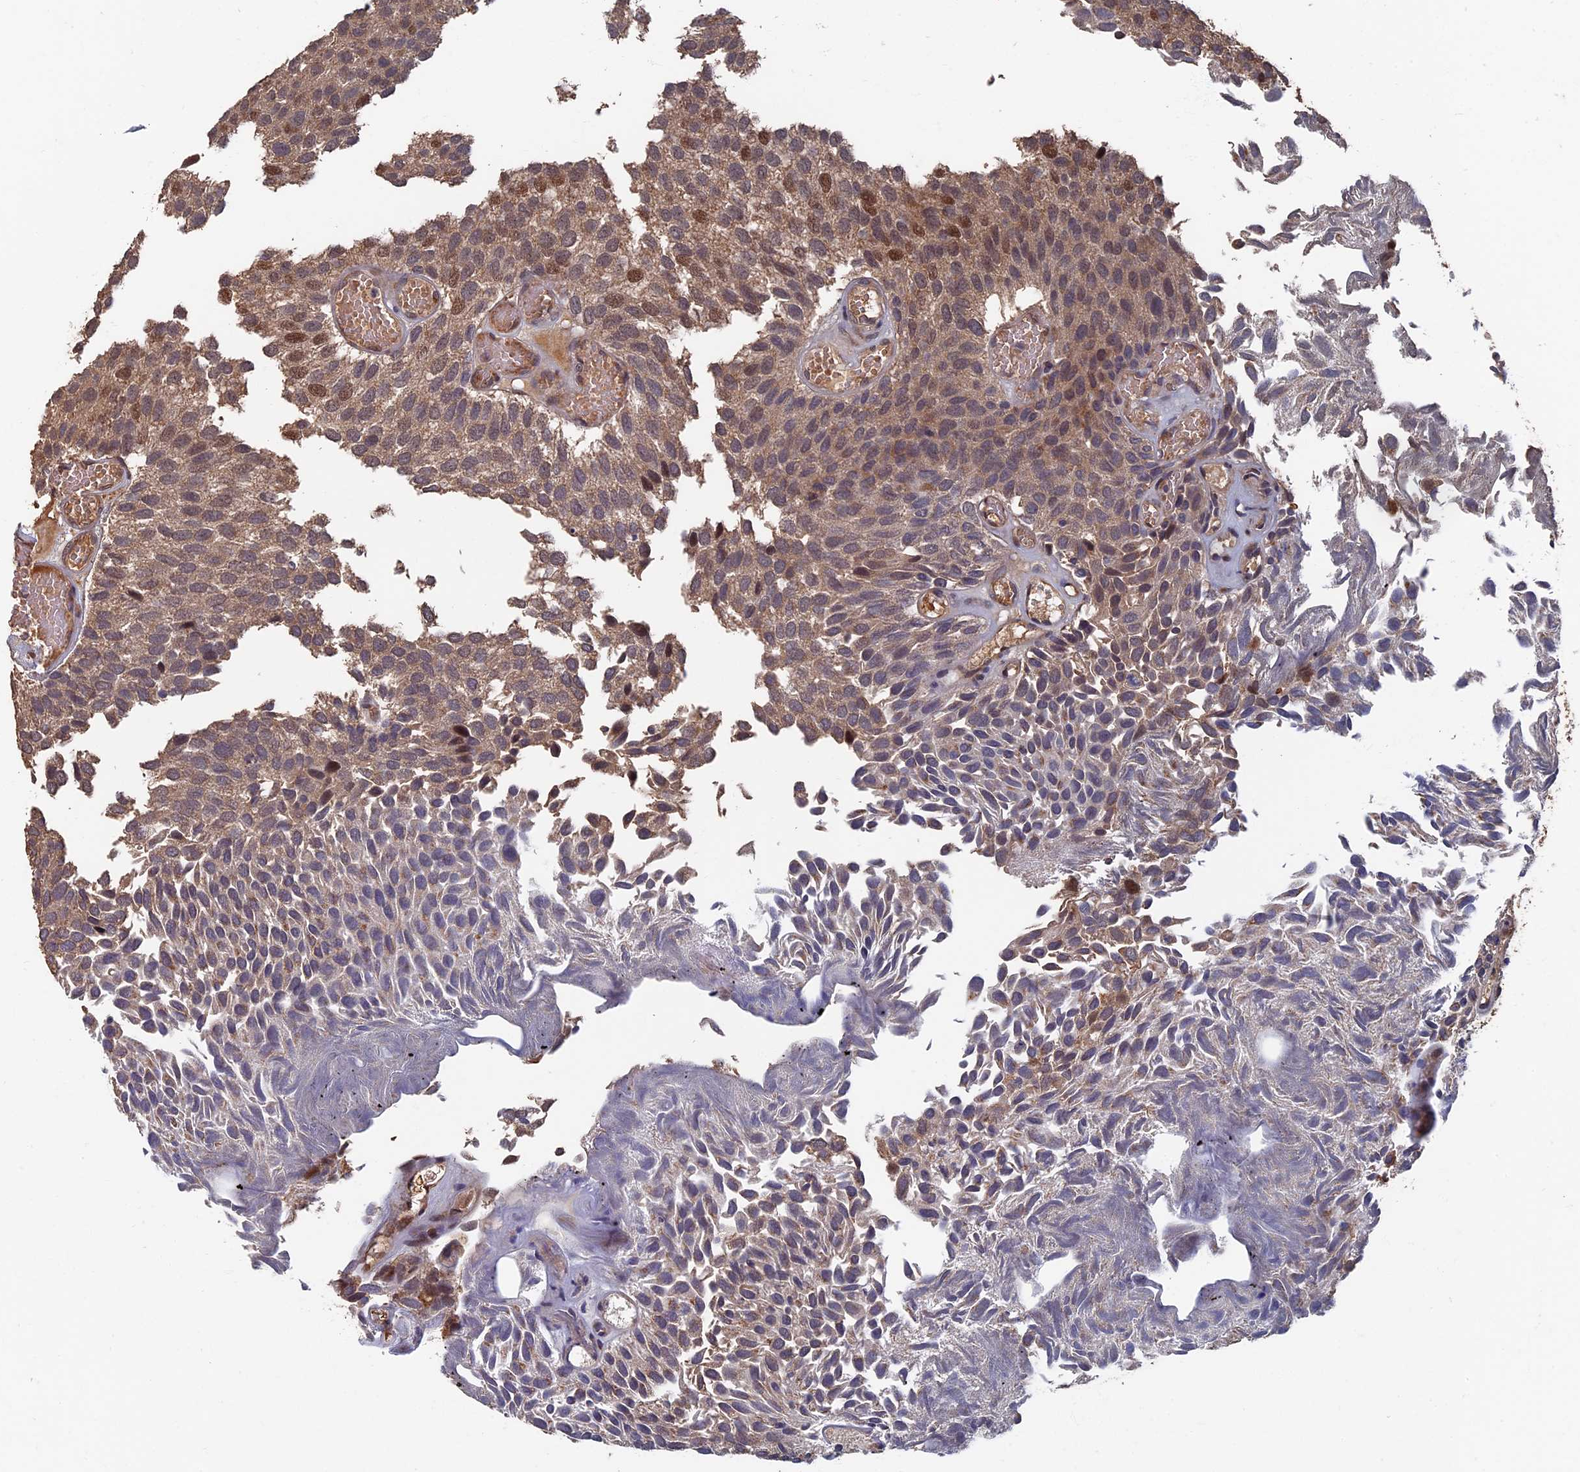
{"staining": {"intensity": "strong", "quantity": "25%-75%", "location": "cytoplasmic/membranous,nuclear"}, "tissue": "urothelial cancer", "cell_type": "Tumor cells", "image_type": "cancer", "snomed": [{"axis": "morphology", "description": "Urothelial carcinoma, Low grade"}, {"axis": "topography", "description": "Urinary bladder"}], "caption": "Brown immunohistochemical staining in urothelial cancer reveals strong cytoplasmic/membranous and nuclear staining in approximately 25%-75% of tumor cells.", "gene": "RASGRF1", "patient": {"sex": "male", "age": 89}}